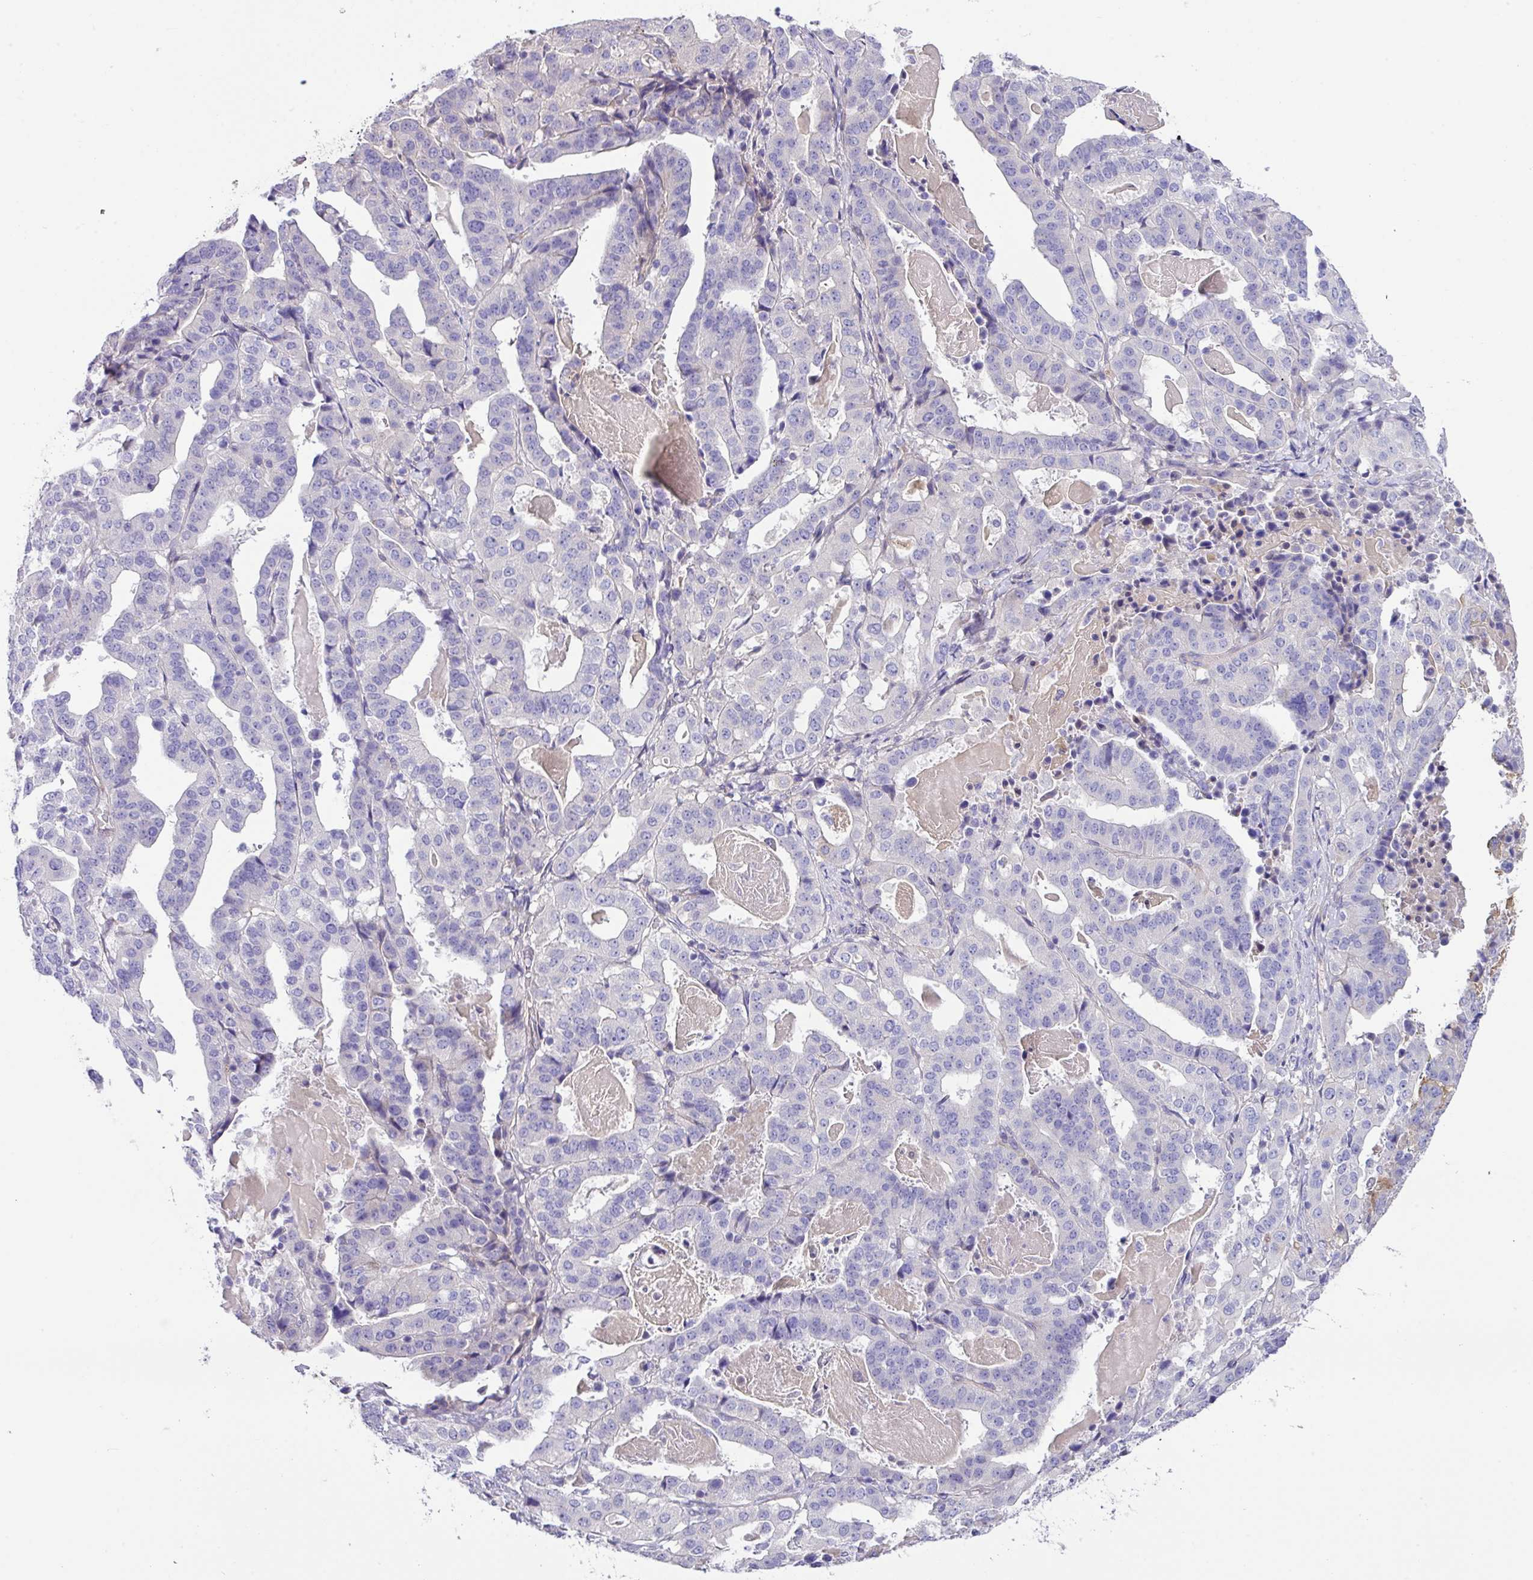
{"staining": {"intensity": "negative", "quantity": "none", "location": "none"}, "tissue": "stomach cancer", "cell_type": "Tumor cells", "image_type": "cancer", "snomed": [{"axis": "morphology", "description": "Adenocarcinoma, NOS"}, {"axis": "topography", "description": "Stomach"}], "caption": "Image shows no significant protein staining in tumor cells of stomach cancer (adenocarcinoma).", "gene": "DNAL1", "patient": {"sex": "male", "age": 48}}